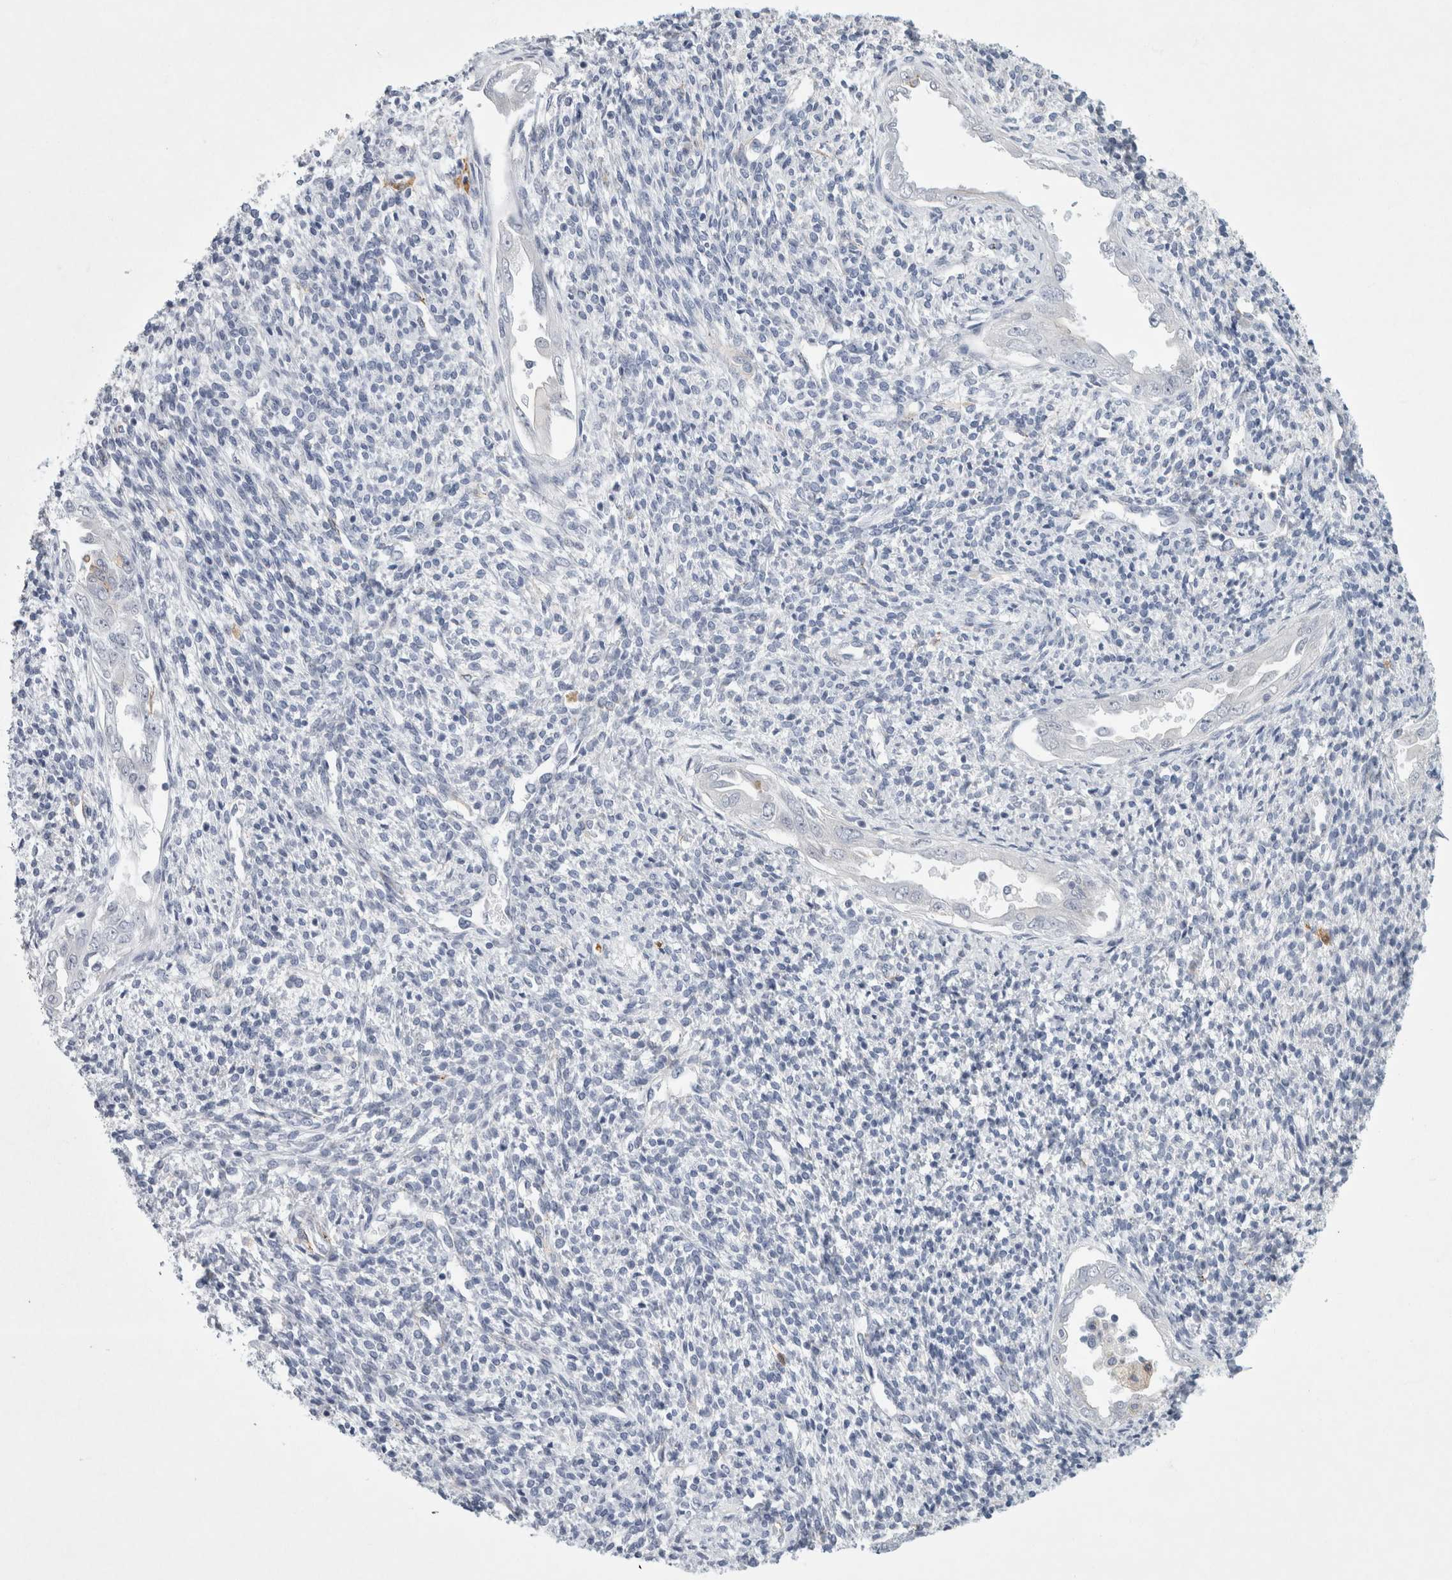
{"staining": {"intensity": "negative", "quantity": "none", "location": "none"}, "tissue": "endometrium", "cell_type": "Cells in endometrial stroma", "image_type": "normal", "snomed": [{"axis": "morphology", "description": "Normal tissue, NOS"}, {"axis": "topography", "description": "Endometrium"}], "caption": "Immunohistochemistry (IHC) of normal endometrium displays no staining in cells in endometrial stroma.", "gene": "NIPA1", "patient": {"sex": "female", "age": 66}}